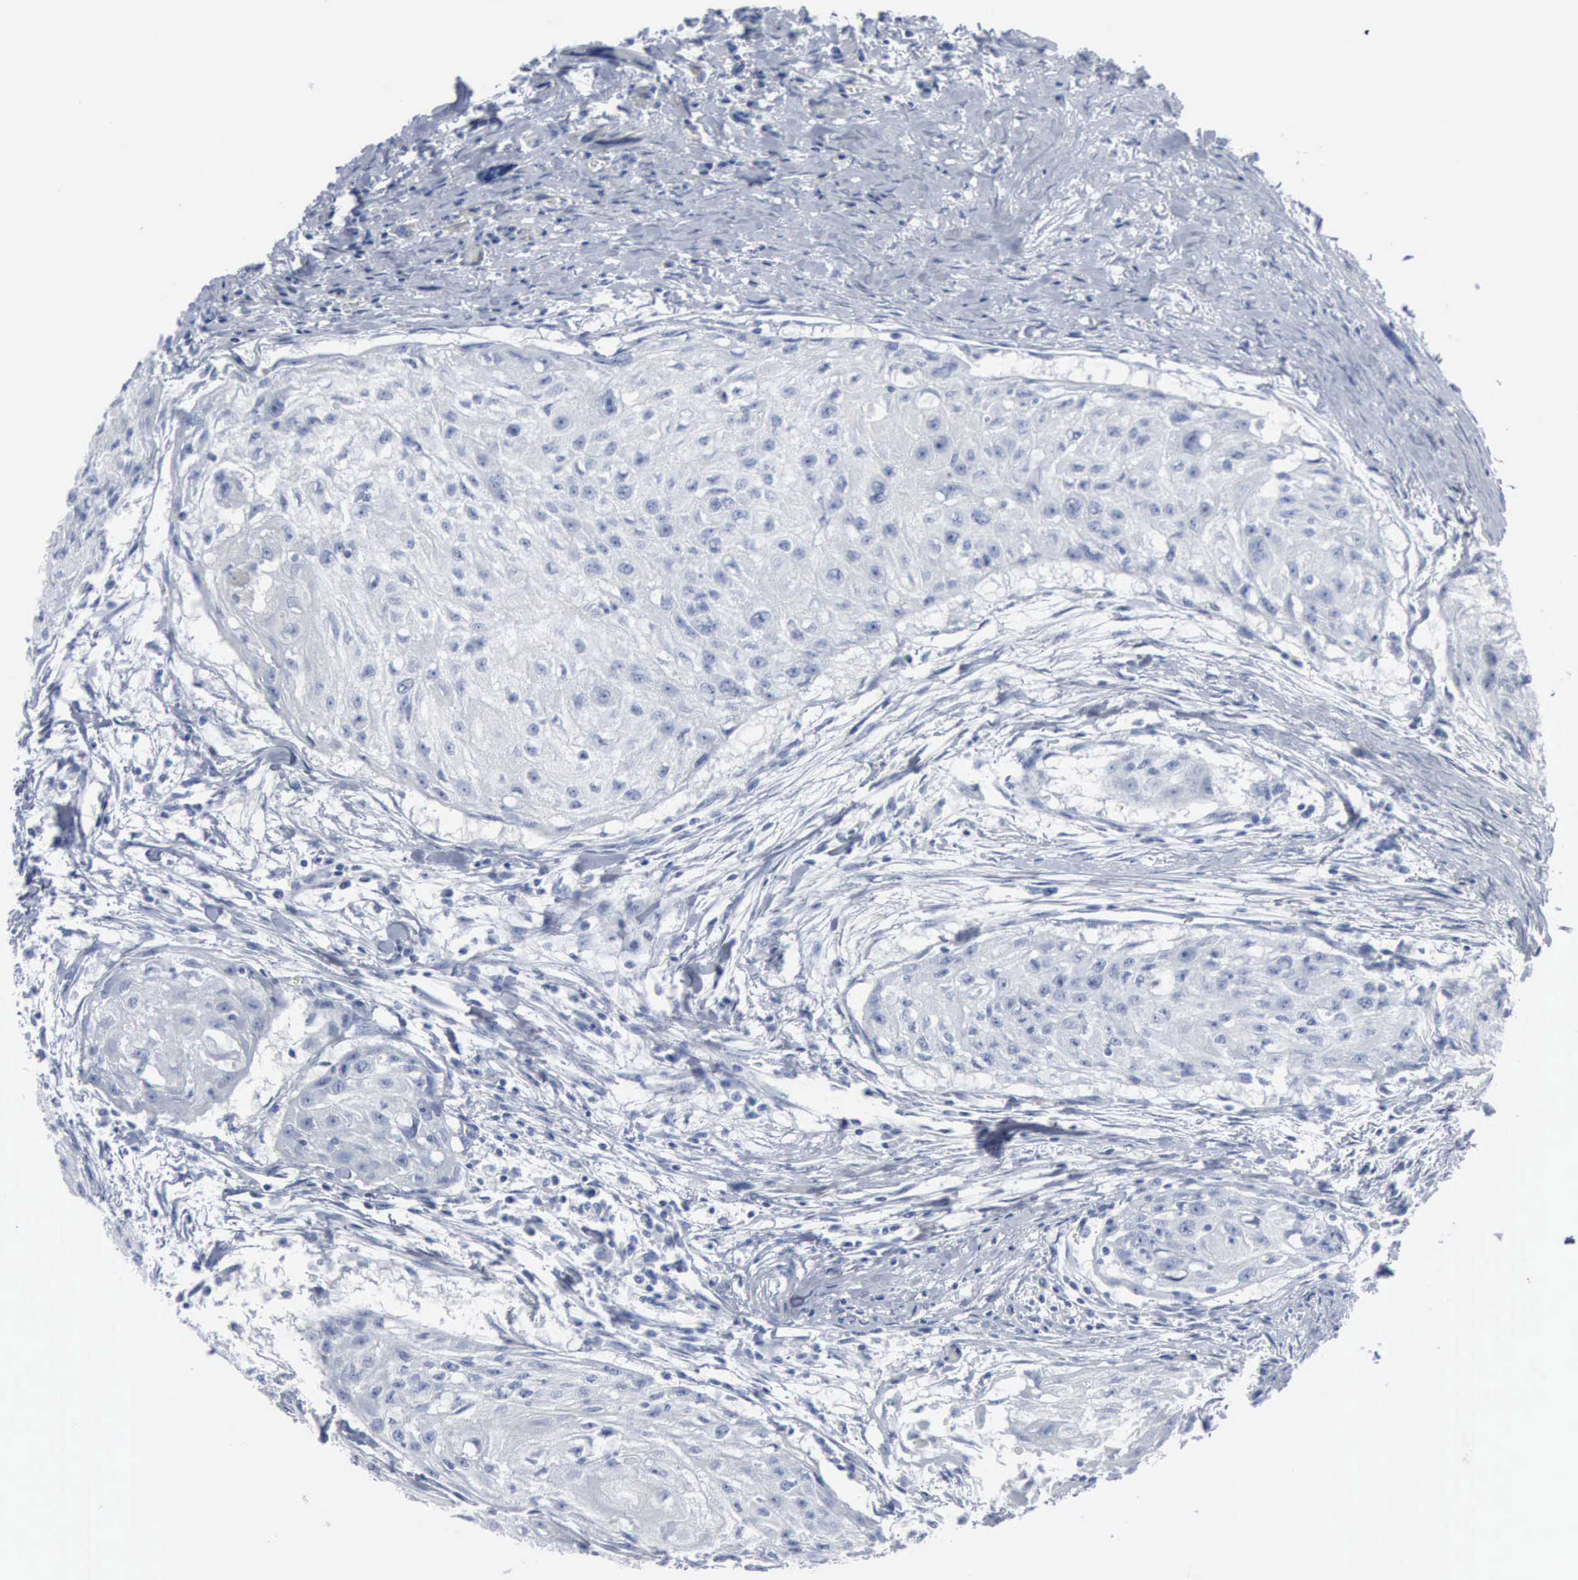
{"staining": {"intensity": "negative", "quantity": "none", "location": "none"}, "tissue": "head and neck cancer", "cell_type": "Tumor cells", "image_type": "cancer", "snomed": [{"axis": "morphology", "description": "Squamous cell carcinoma, NOS"}, {"axis": "topography", "description": "Head-Neck"}], "caption": "Immunohistochemistry (IHC) photomicrograph of neoplastic tissue: head and neck cancer stained with DAB (3,3'-diaminobenzidine) displays no significant protein staining in tumor cells.", "gene": "DMD", "patient": {"sex": "male", "age": 64}}